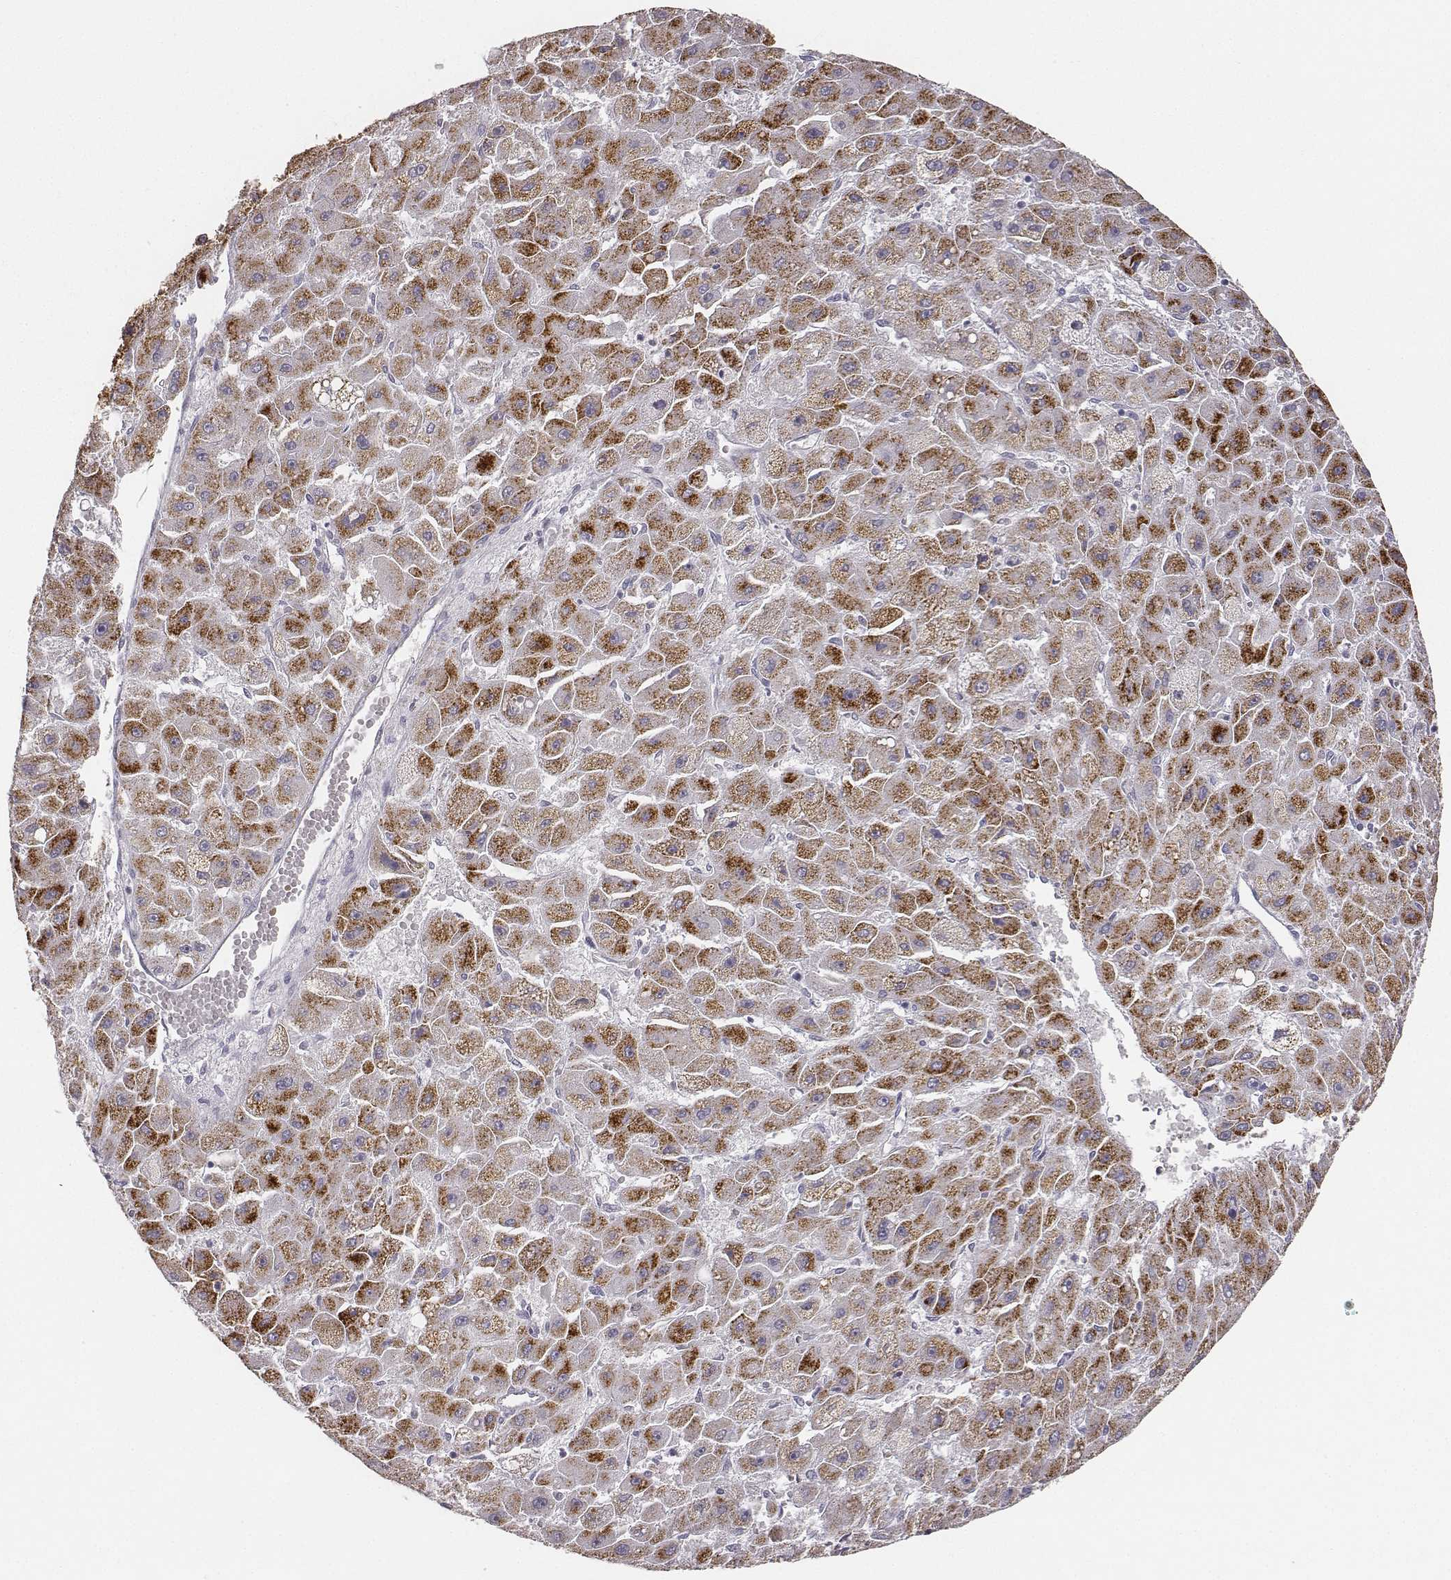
{"staining": {"intensity": "moderate", "quantity": ">75%", "location": "cytoplasmic/membranous"}, "tissue": "liver cancer", "cell_type": "Tumor cells", "image_type": "cancer", "snomed": [{"axis": "morphology", "description": "Carcinoma, Hepatocellular, NOS"}, {"axis": "topography", "description": "Liver"}], "caption": "A brown stain shows moderate cytoplasmic/membranous positivity of a protein in human liver hepatocellular carcinoma tumor cells.", "gene": "ABCD3", "patient": {"sex": "female", "age": 25}}